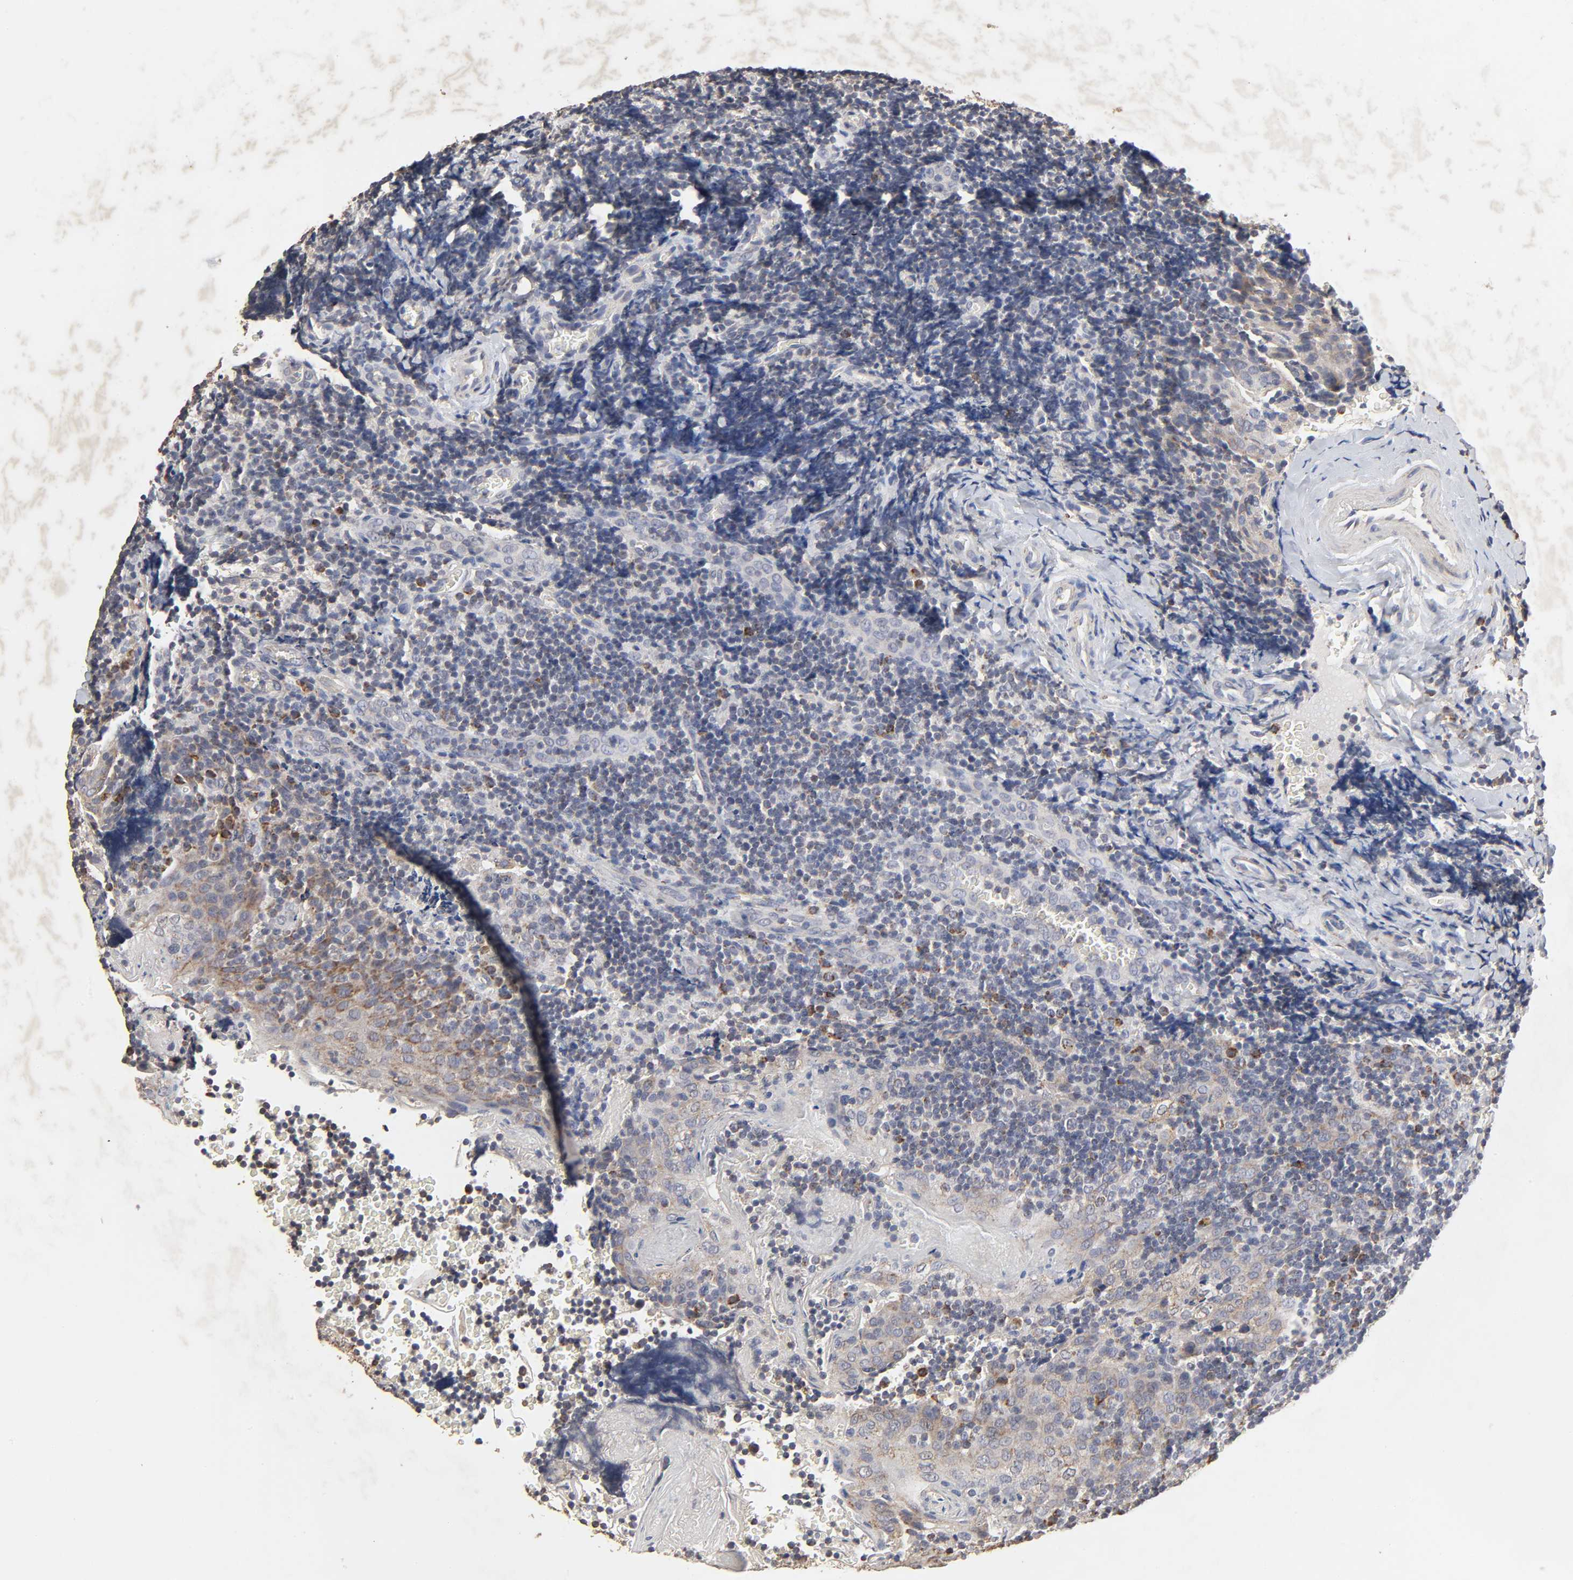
{"staining": {"intensity": "strong", "quantity": ">75%", "location": "cytoplasmic/membranous"}, "tissue": "tonsil", "cell_type": "Germinal center cells", "image_type": "normal", "snomed": [{"axis": "morphology", "description": "Normal tissue, NOS"}, {"axis": "topography", "description": "Tonsil"}], "caption": "Protein analysis of unremarkable tonsil shows strong cytoplasmic/membranous staining in approximately >75% of germinal center cells. The staining is performed using DAB brown chromogen to label protein expression. The nuclei are counter-stained blue using hematoxylin.", "gene": "CYCS", "patient": {"sex": "male", "age": 20}}